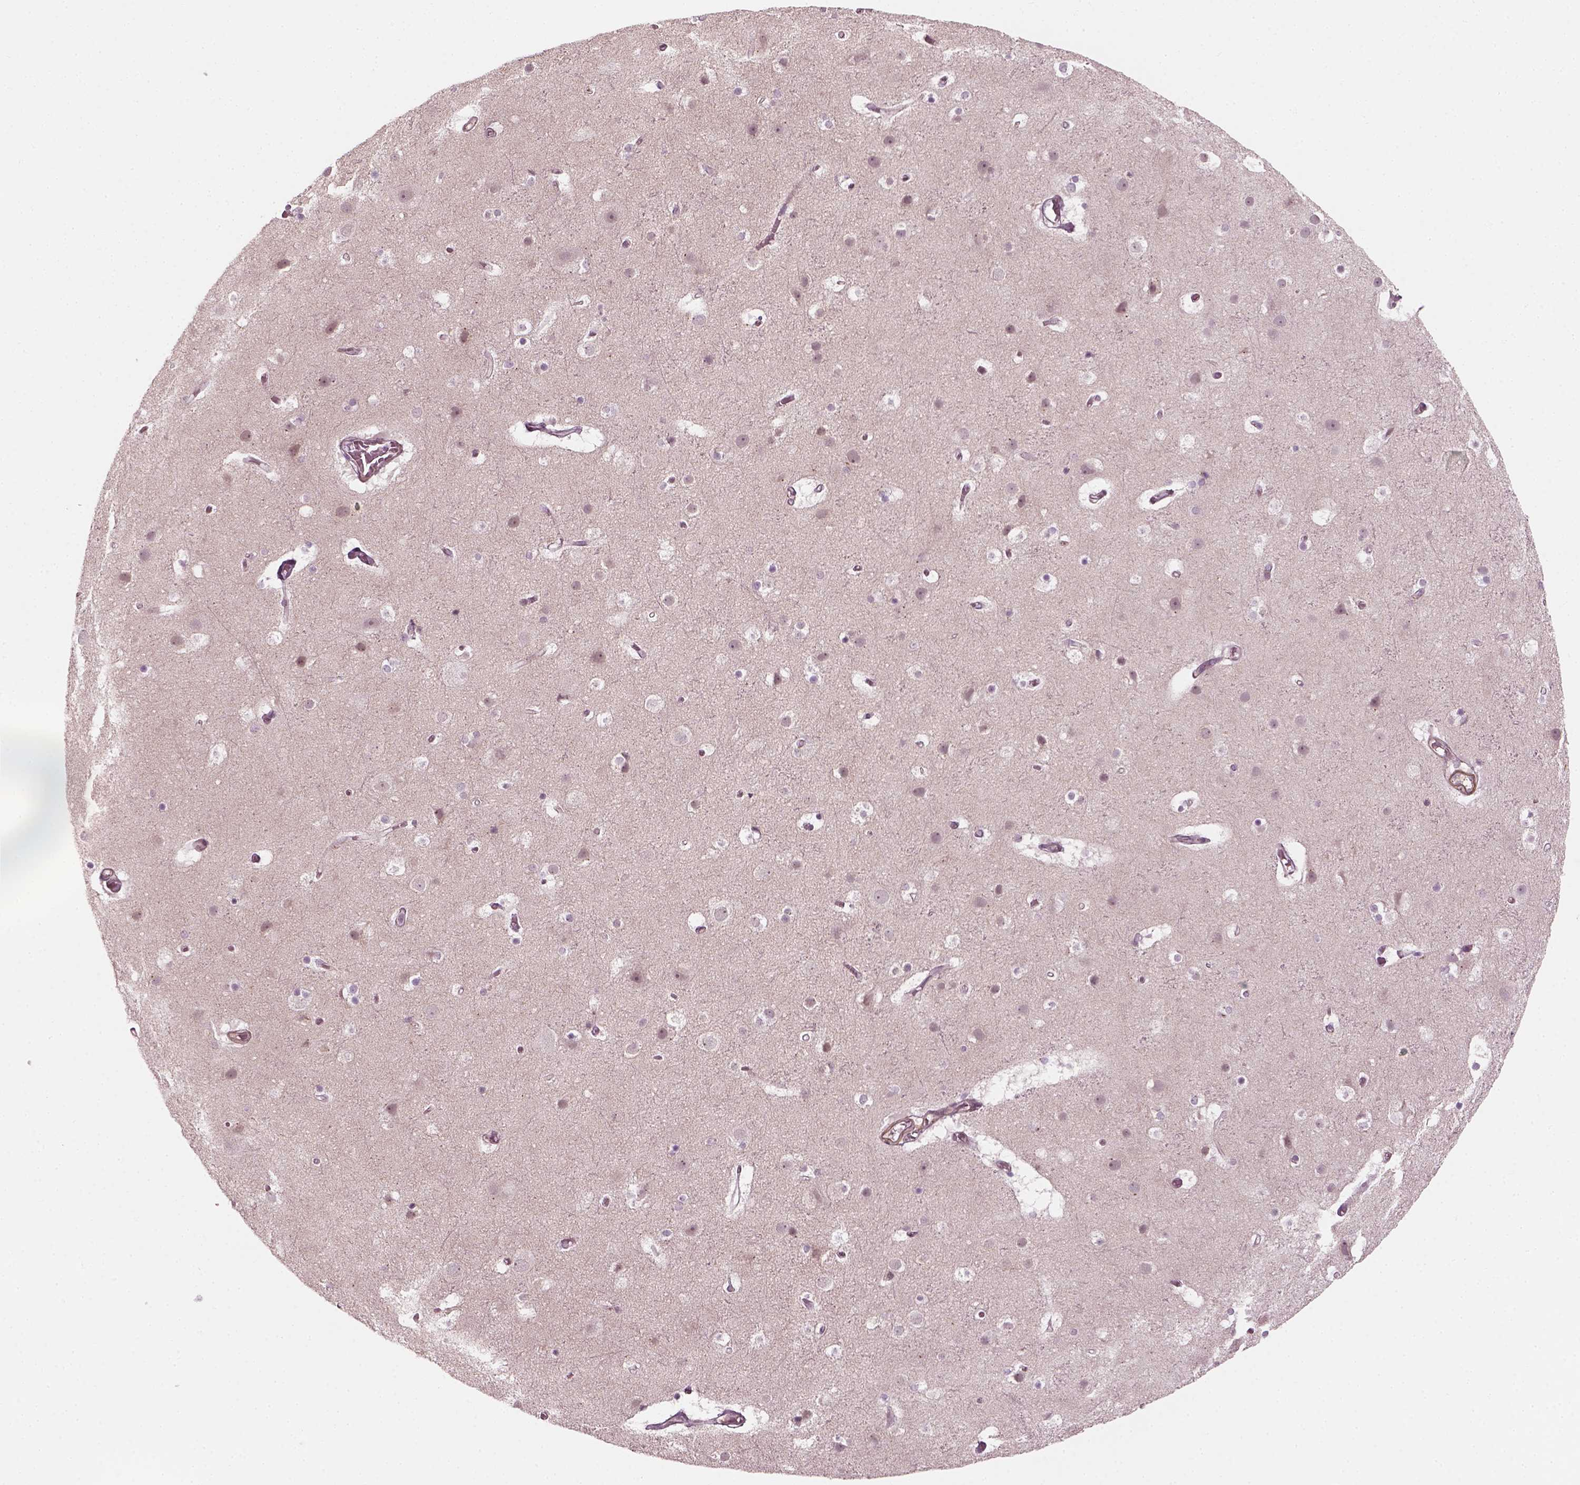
{"staining": {"intensity": "negative", "quantity": "none", "location": "none"}, "tissue": "cerebral cortex", "cell_type": "Endothelial cells", "image_type": "normal", "snomed": [{"axis": "morphology", "description": "Normal tissue, NOS"}, {"axis": "topography", "description": "Cerebral cortex"}], "caption": "The image displays no significant positivity in endothelial cells of cerebral cortex.", "gene": "MLIP", "patient": {"sex": "female", "age": 52}}